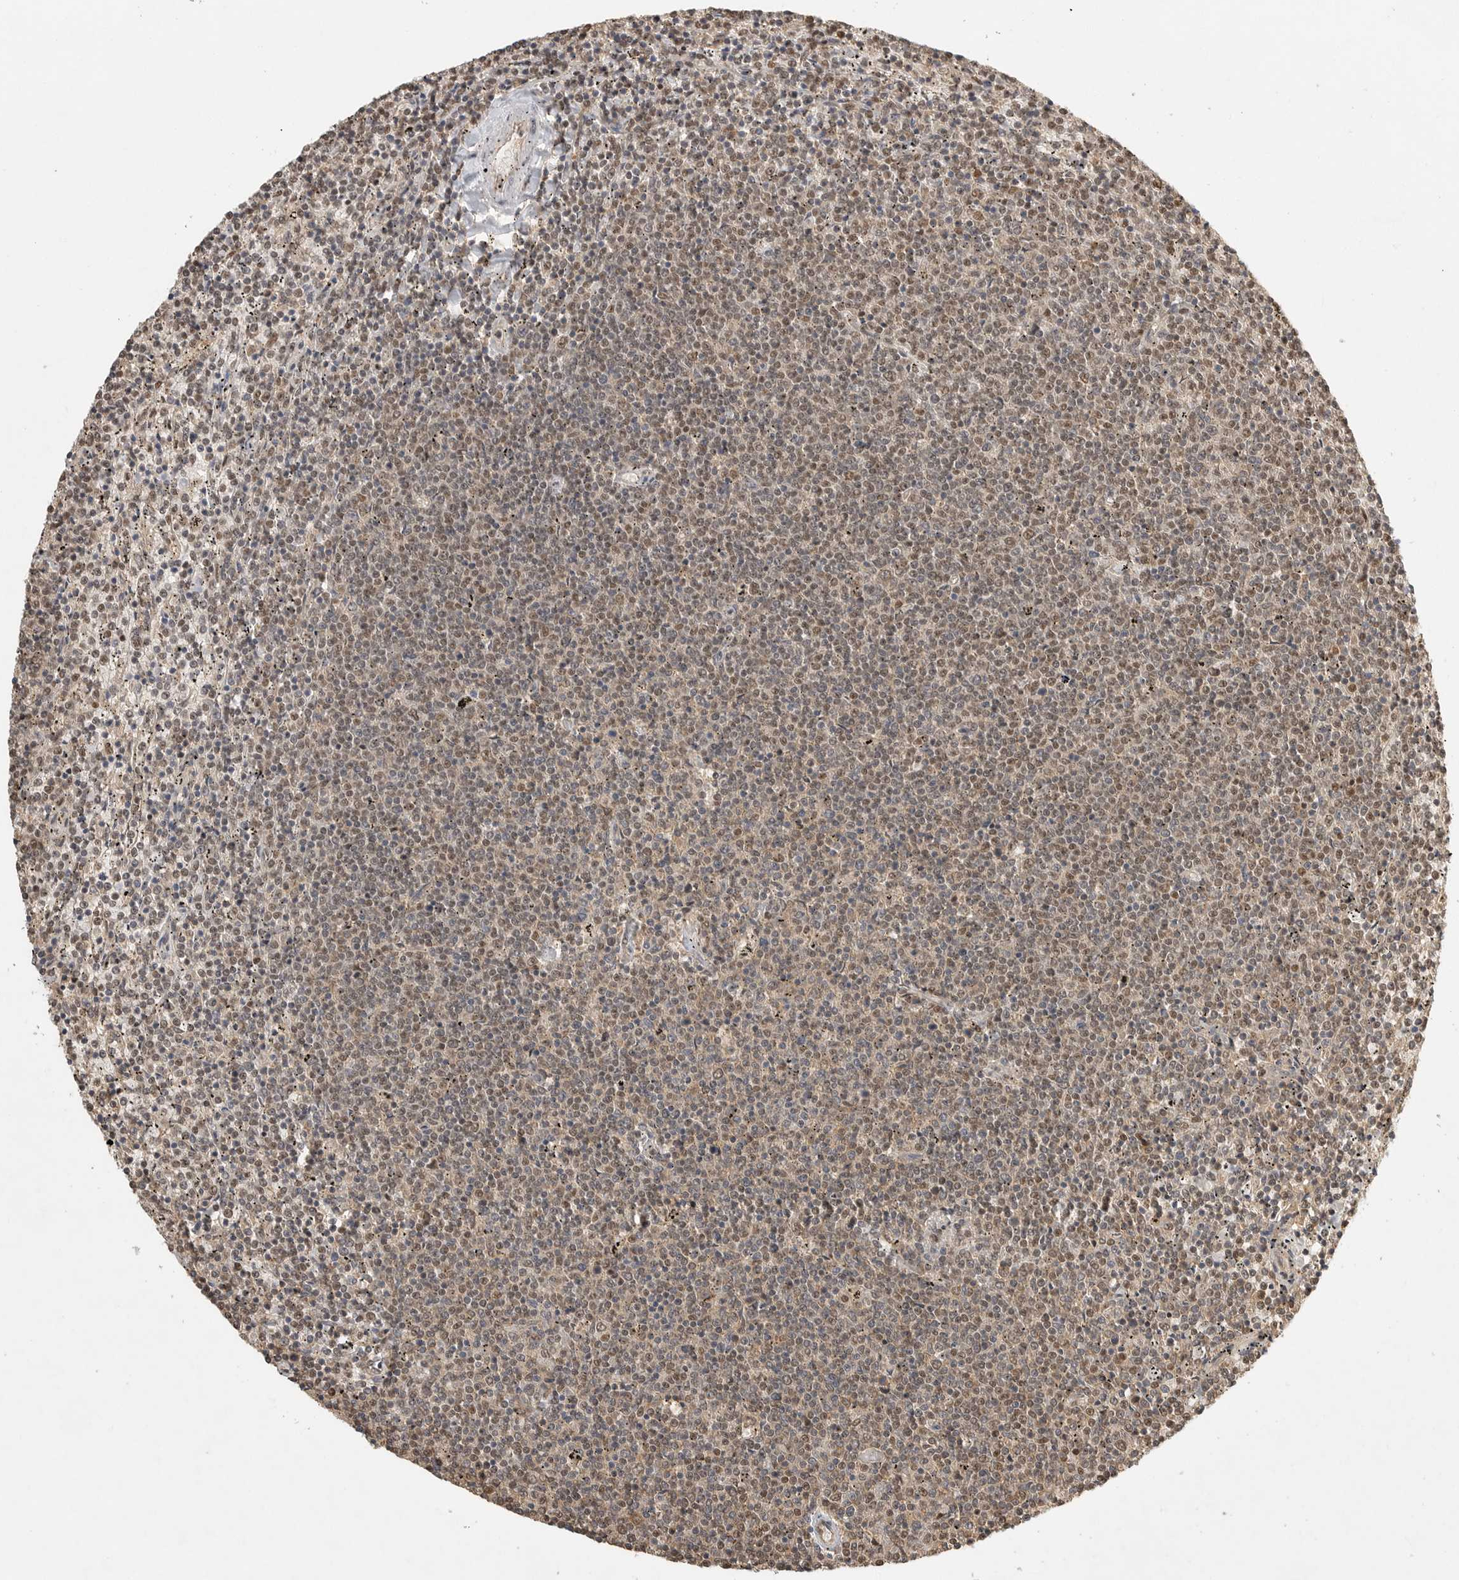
{"staining": {"intensity": "moderate", "quantity": "25%-75%", "location": "cytoplasmic/membranous,nuclear"}, "tissue": "lymphoma", "cell_type": "Tumor cells", "image_type": "cancer", "snomed": [{"axis": "morphology", "description": "Malignant lymphoma, non-Hodgkin's type, Low grade"}, {"axis": "topography", "description": "Spleen"}], "caption": "DAB immunohistochemical staining of human lymphoma reveals moderate cytoplasmic/membranous and nuclear protein expression in about 25%-75% of tumor cells. The protein is stained brown, and the nuclei are stained in blue (DAB (3,3'-diaminobenzidine) IHC with brightfield microscopy, high magnification).", "gene": "DFFA", "patient": {"sex": "female", "age": 50}}